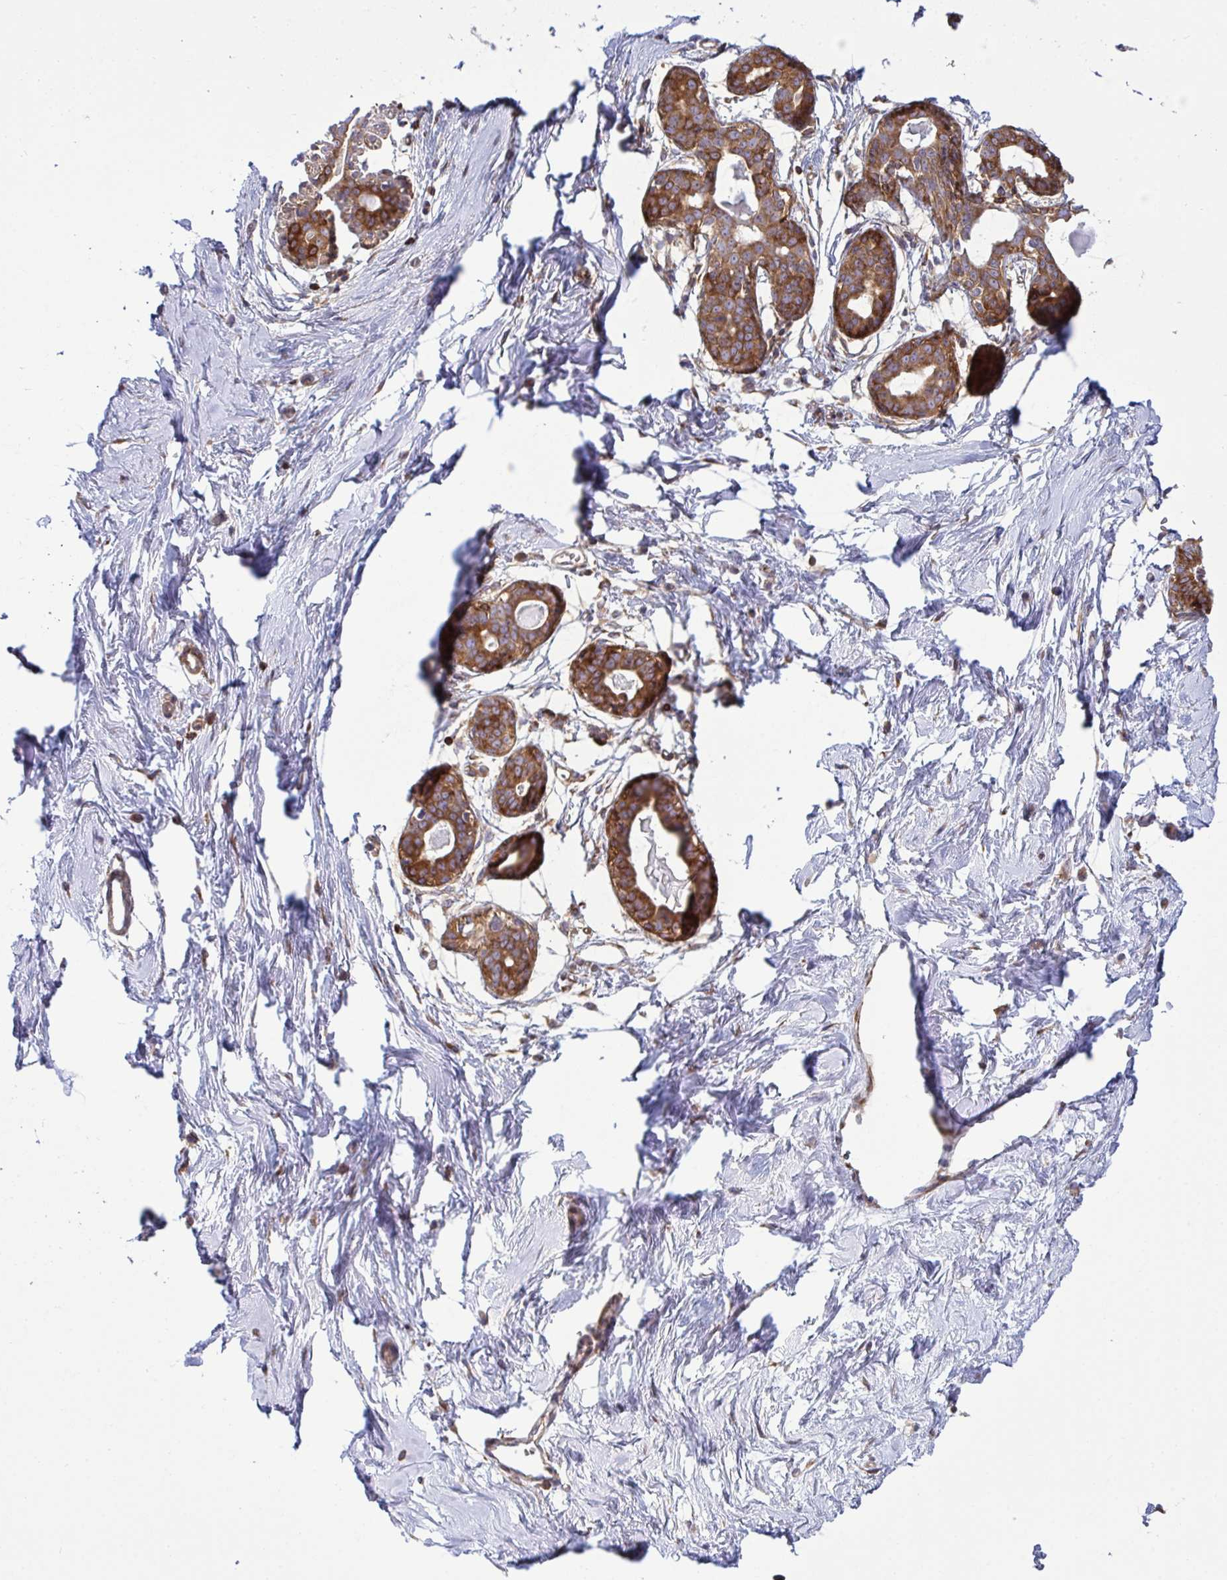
{"staining": {"intensity": "negative", "quantity": "none", "location": "none"}, "tissue": "breast", "cell_type": "Adipocytes", "image_type": "normal", "snomed": [{"axis": "morphology", "description": "Normal tissue, NOS"}, {"axis": "topography", "description": "Breast"}], "caption": "Immunohistochemistry image of benign breast: human breast stained with DAB demonstrates no significant protein expression in adipocytes. Brightfield microscopy of immunohistochemistry stained with DAB (3,3'-diaminobenzidine) (brown) and hematoxylin (blue), captured at high magnification.", "gene": "TSC22D3", "patient": {"sex": "female", "age": 45}}